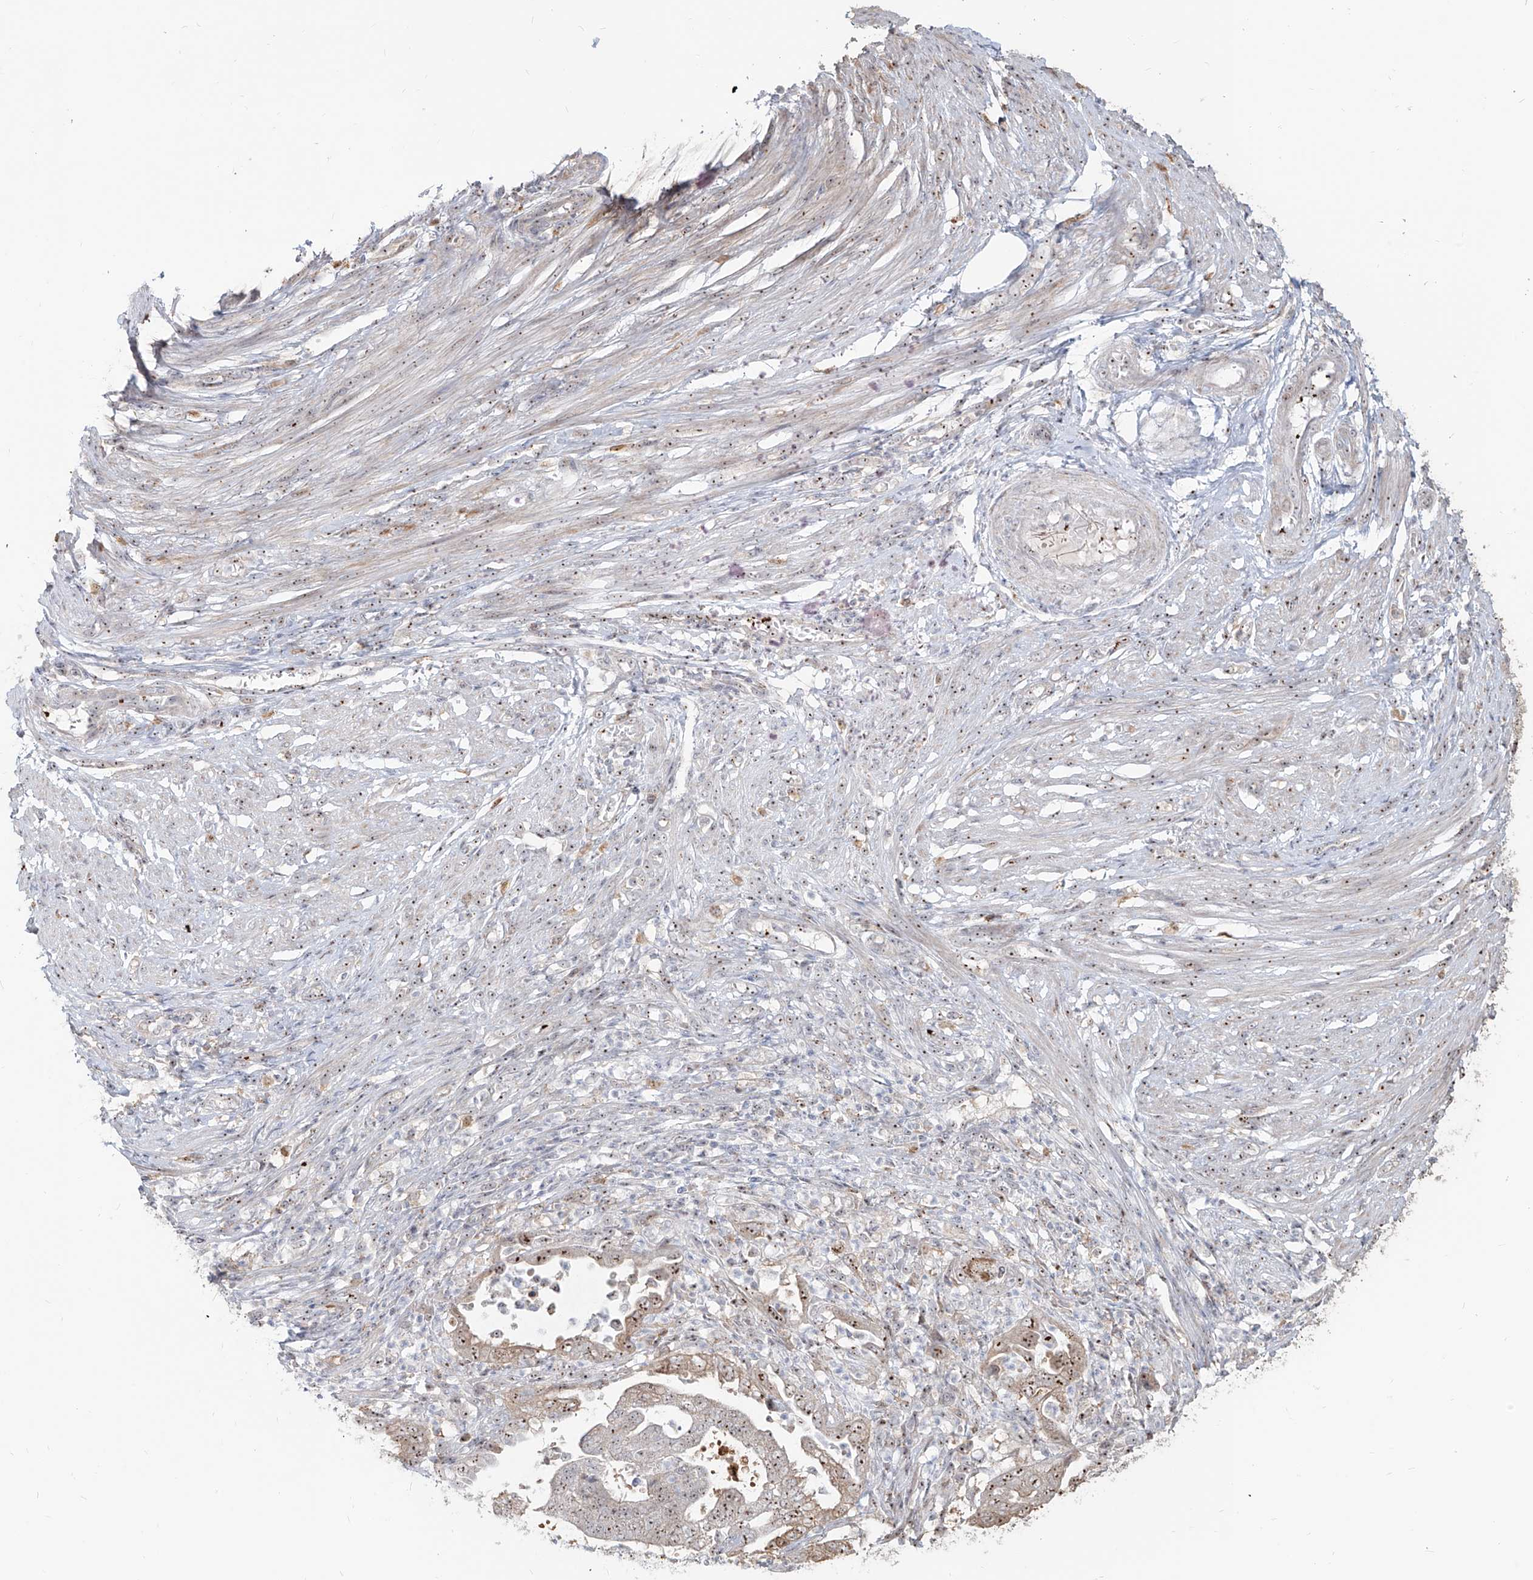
{"staining": {"intensity": "moderate", "quantity": ">75%", "location": "cytoplasmic/membranous,nuclear"}, "tissue": "endometrial cancer", "cell_type": "Tumor cells", "image_type": "cancer", "snomed": [{"axis": "morphology", "description": "Adenocarcinoma, NOS"}, {"axis": "topography", "description": "Endometrium"}], "caption": "A photomicrograph showing moderate cytoplasmic/membranous and nuclear staining in about >75% of tumor cells in endometrial cancer (adenocarcinoma), as visualized by brown immunohistochemical staining.", "gene": "BYSL", "patient": {"sex": "female", "age": 51}}